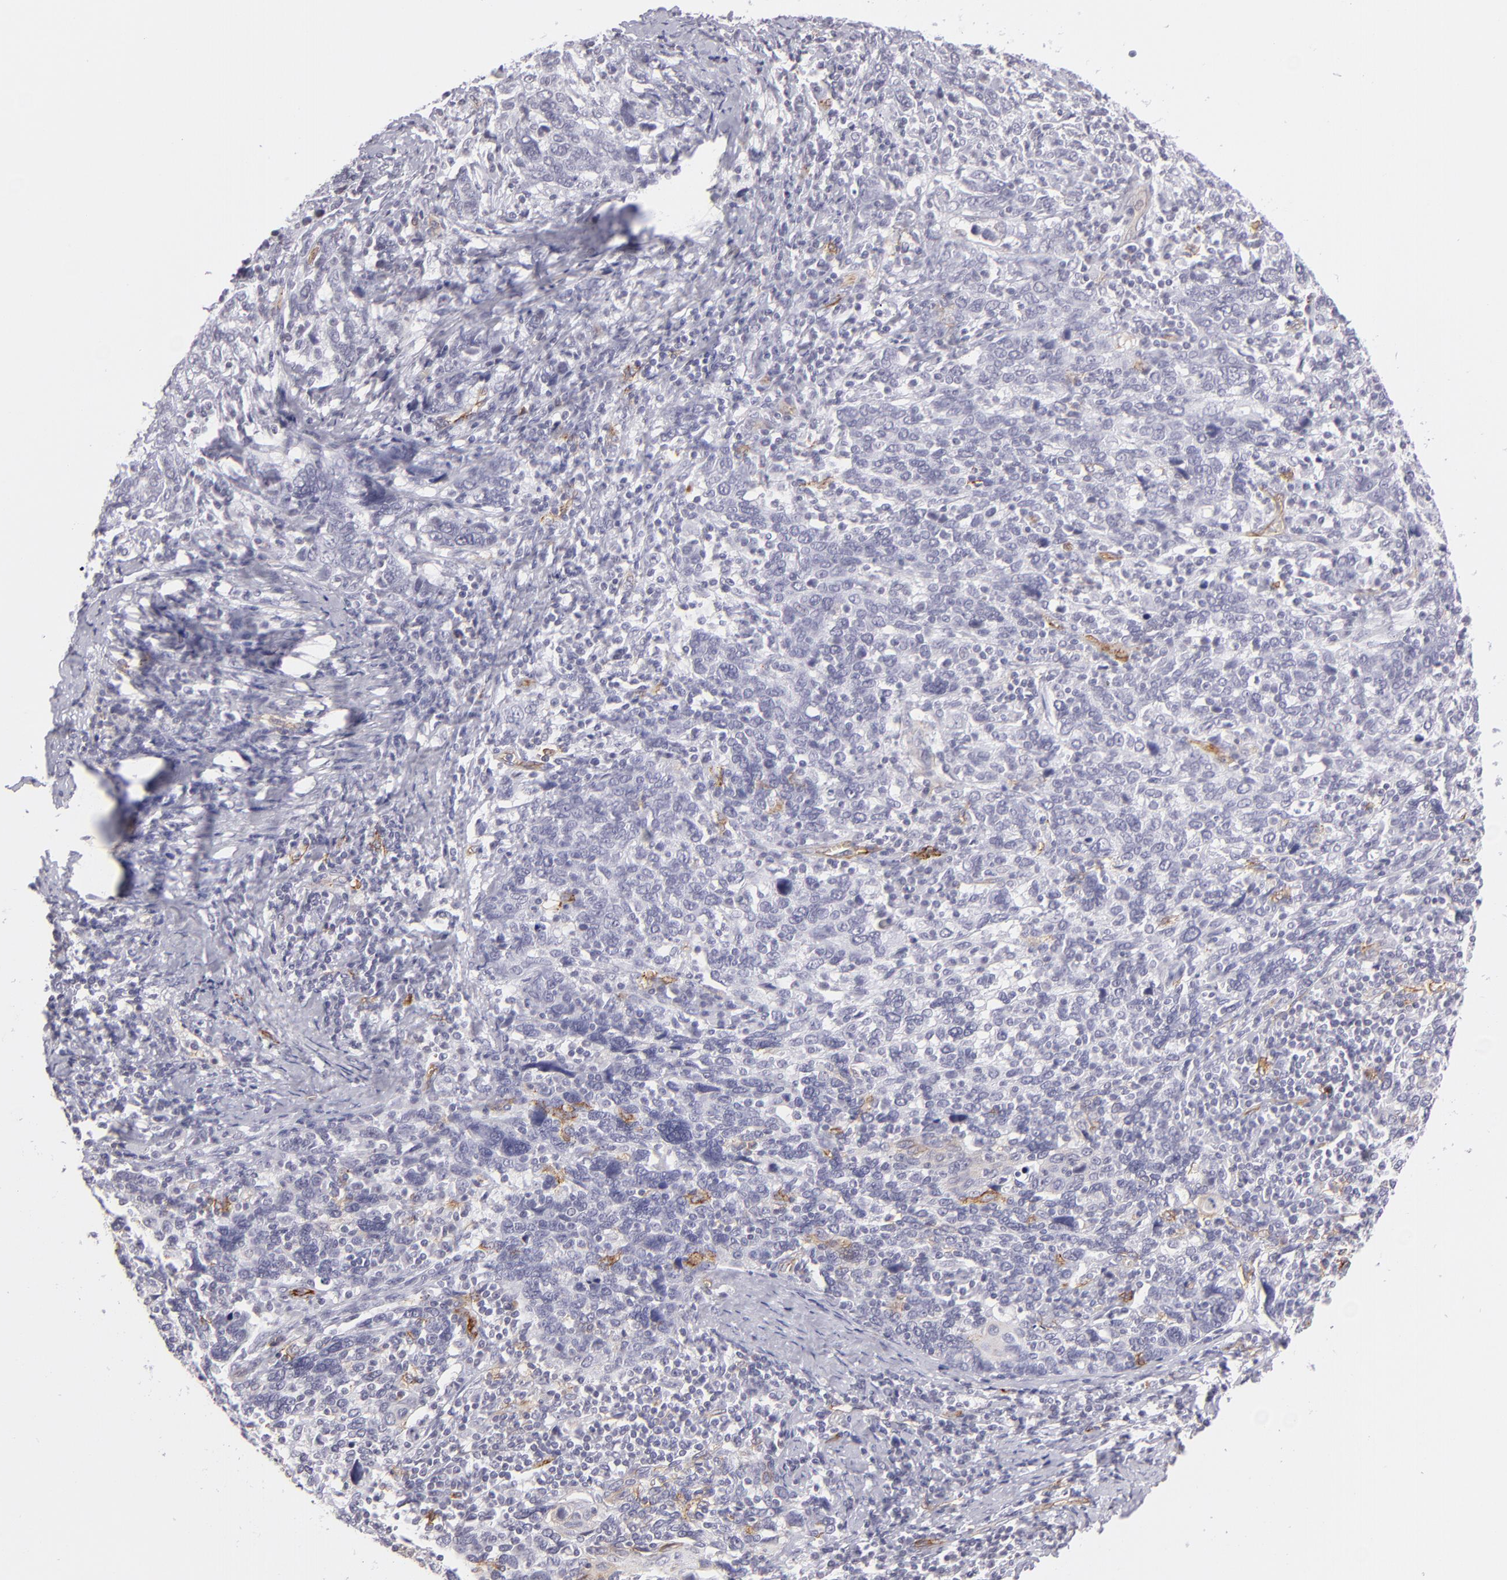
{"staining": {"intensity": "weak", "quantity": "<25%", "location": "cytoplasmic/membranous"}, "tissue": "cervical cancer", "cell_type": "Tumor cells", "image_type": "cancer", "snomed": [{"axis": "morphology", "description": "Squamous cell carcinoma, NOS"}, {"axis": "topography", "description": "Cervix"}], "caption": "The micrograph displays no significant positivity in tumor cells of squamous cell carcinoma (cervical).", "gene": "THBD", "patient": {"sex": "female", "age": 41}}